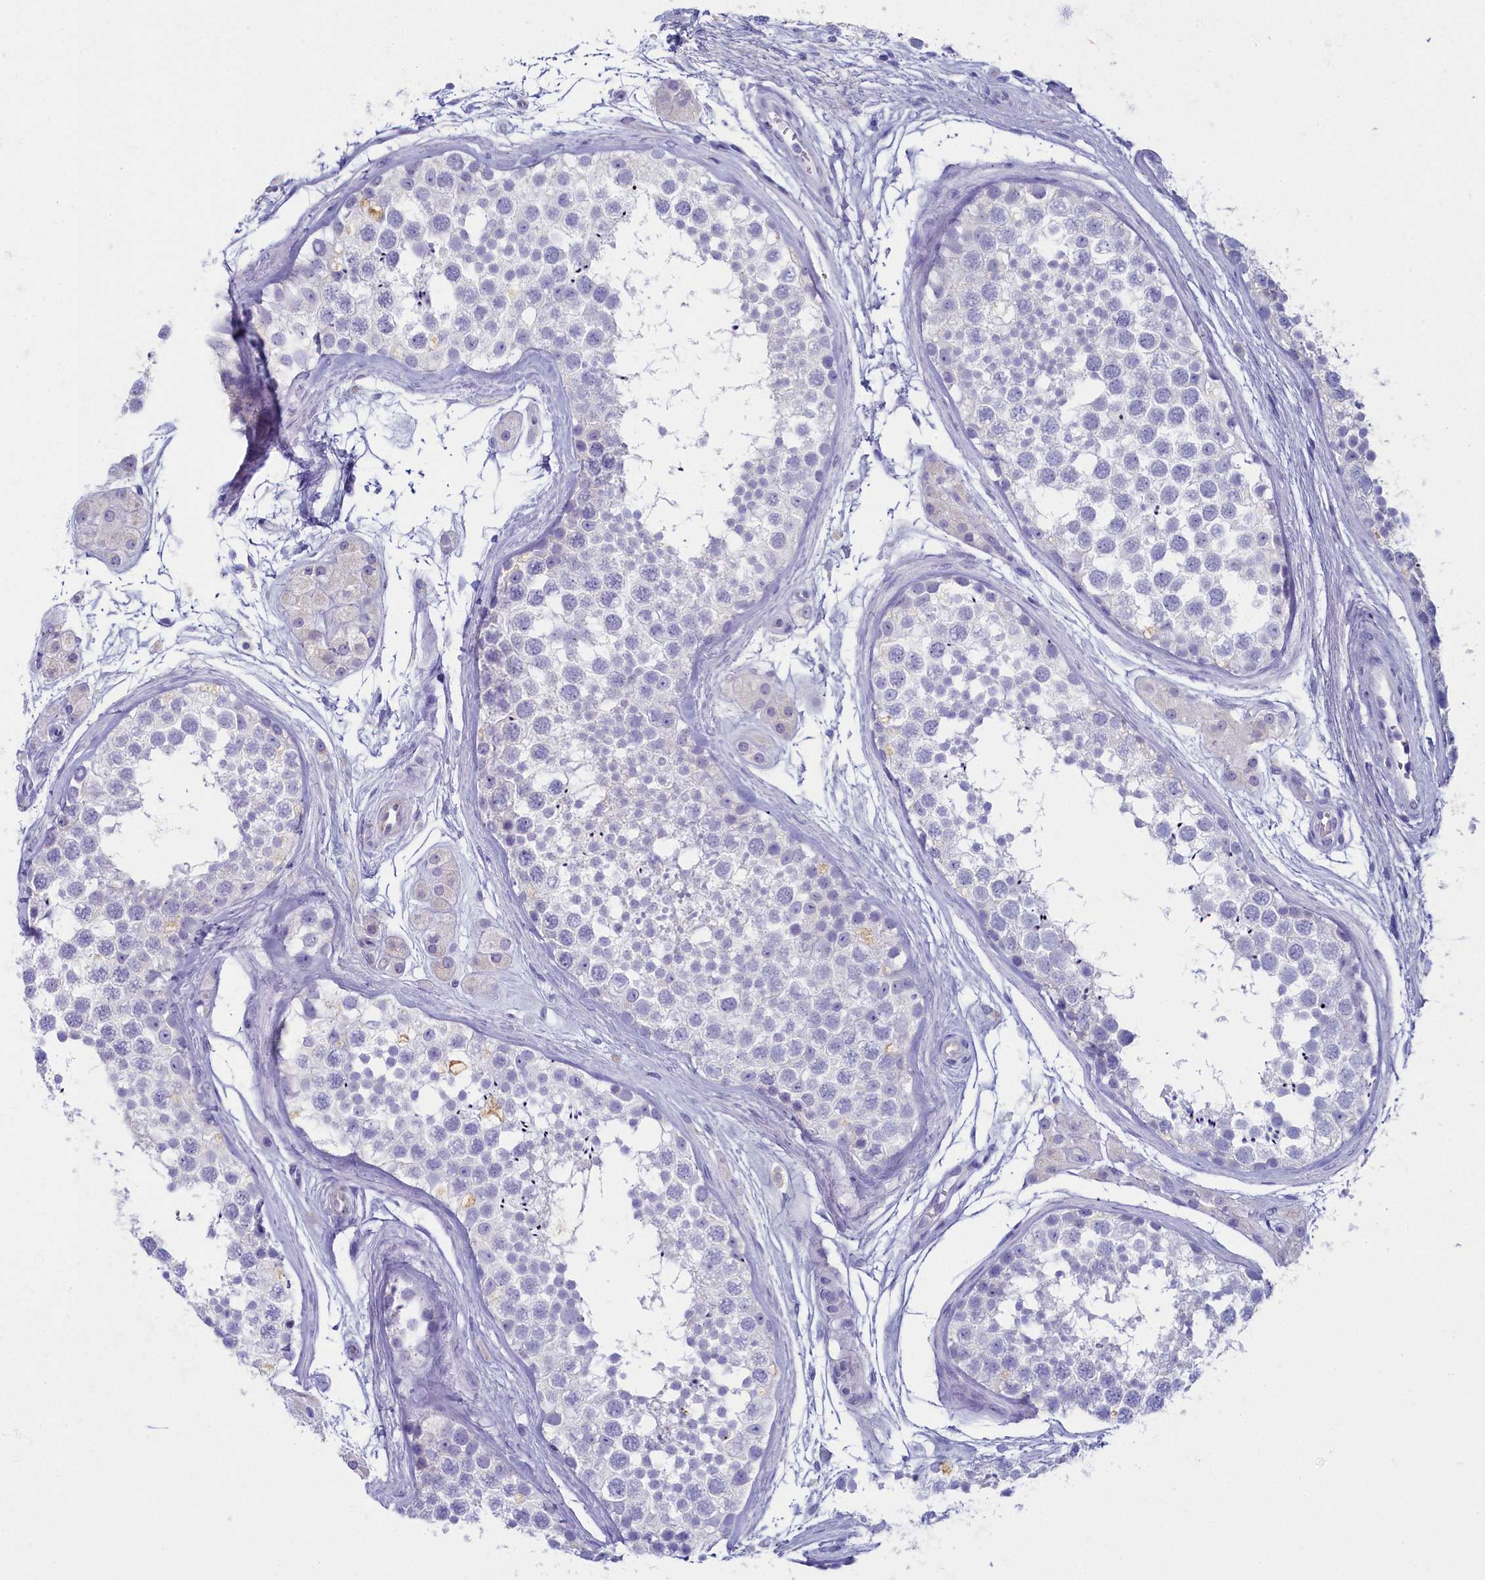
{"staining": {"intensity": "negative", "quantity": "none", "location": "none"}, "tissue": "testis", "cell_type": "Cells in seminiferous ducts", "image_type": "normal", "snomed": [{"axis": "morphology", "description": "Normal tissue, NOS"}, {"axis": "topography", "description": "Testis"}], "caption": "This is an immunohistochemistry (IHC) micrograph of benign human testis. There is no positivity in cells in seminiferous ducts.", "gene": "OCIAD2", "patient": {"sex": "male", "age": 56}}